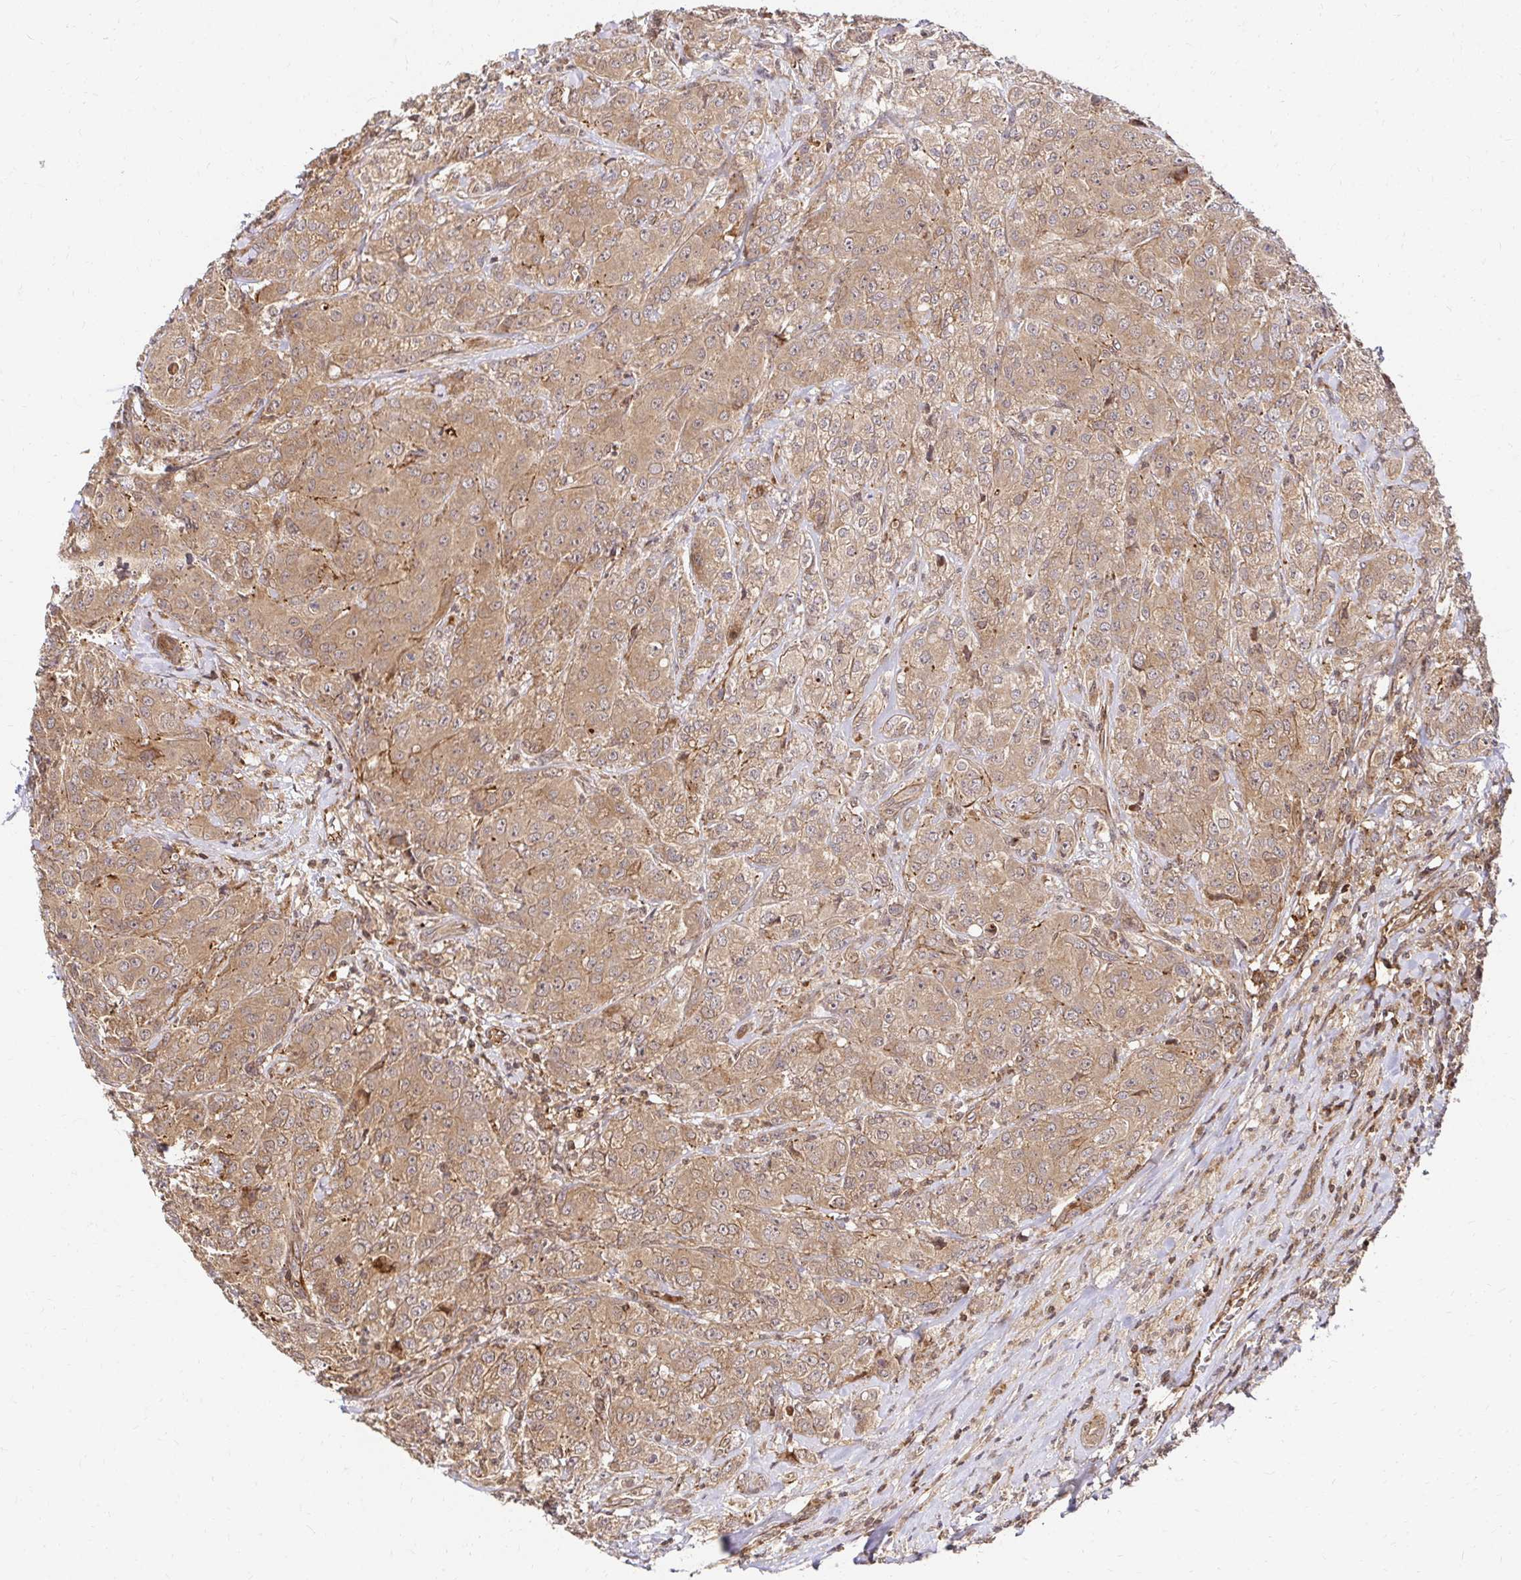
{"staining": {"intensity": "weak", "quantity": "25%-75%", "location": "cytoplasmic/membranous"}, "tissue": "breast cancer", "cell_type": "Tumor cells", "image_type": "cancer", "snomed": [{"axis": "morphology", "description": "Normal tissue, NOS"}, {"axis": "morphology", "description": "Duct carcinoma"}, {"axis": "topography", "description": "Breast"}], "caption": "Human breast infiltrating ductal carcinoma stained with a brown dye demonstrates weak cytoplasmic/membranous positive expression in approximately 25%-75% of tumor cells.", "gene": "PSMA4", "patient": {"sex": "female", "age": 43}}